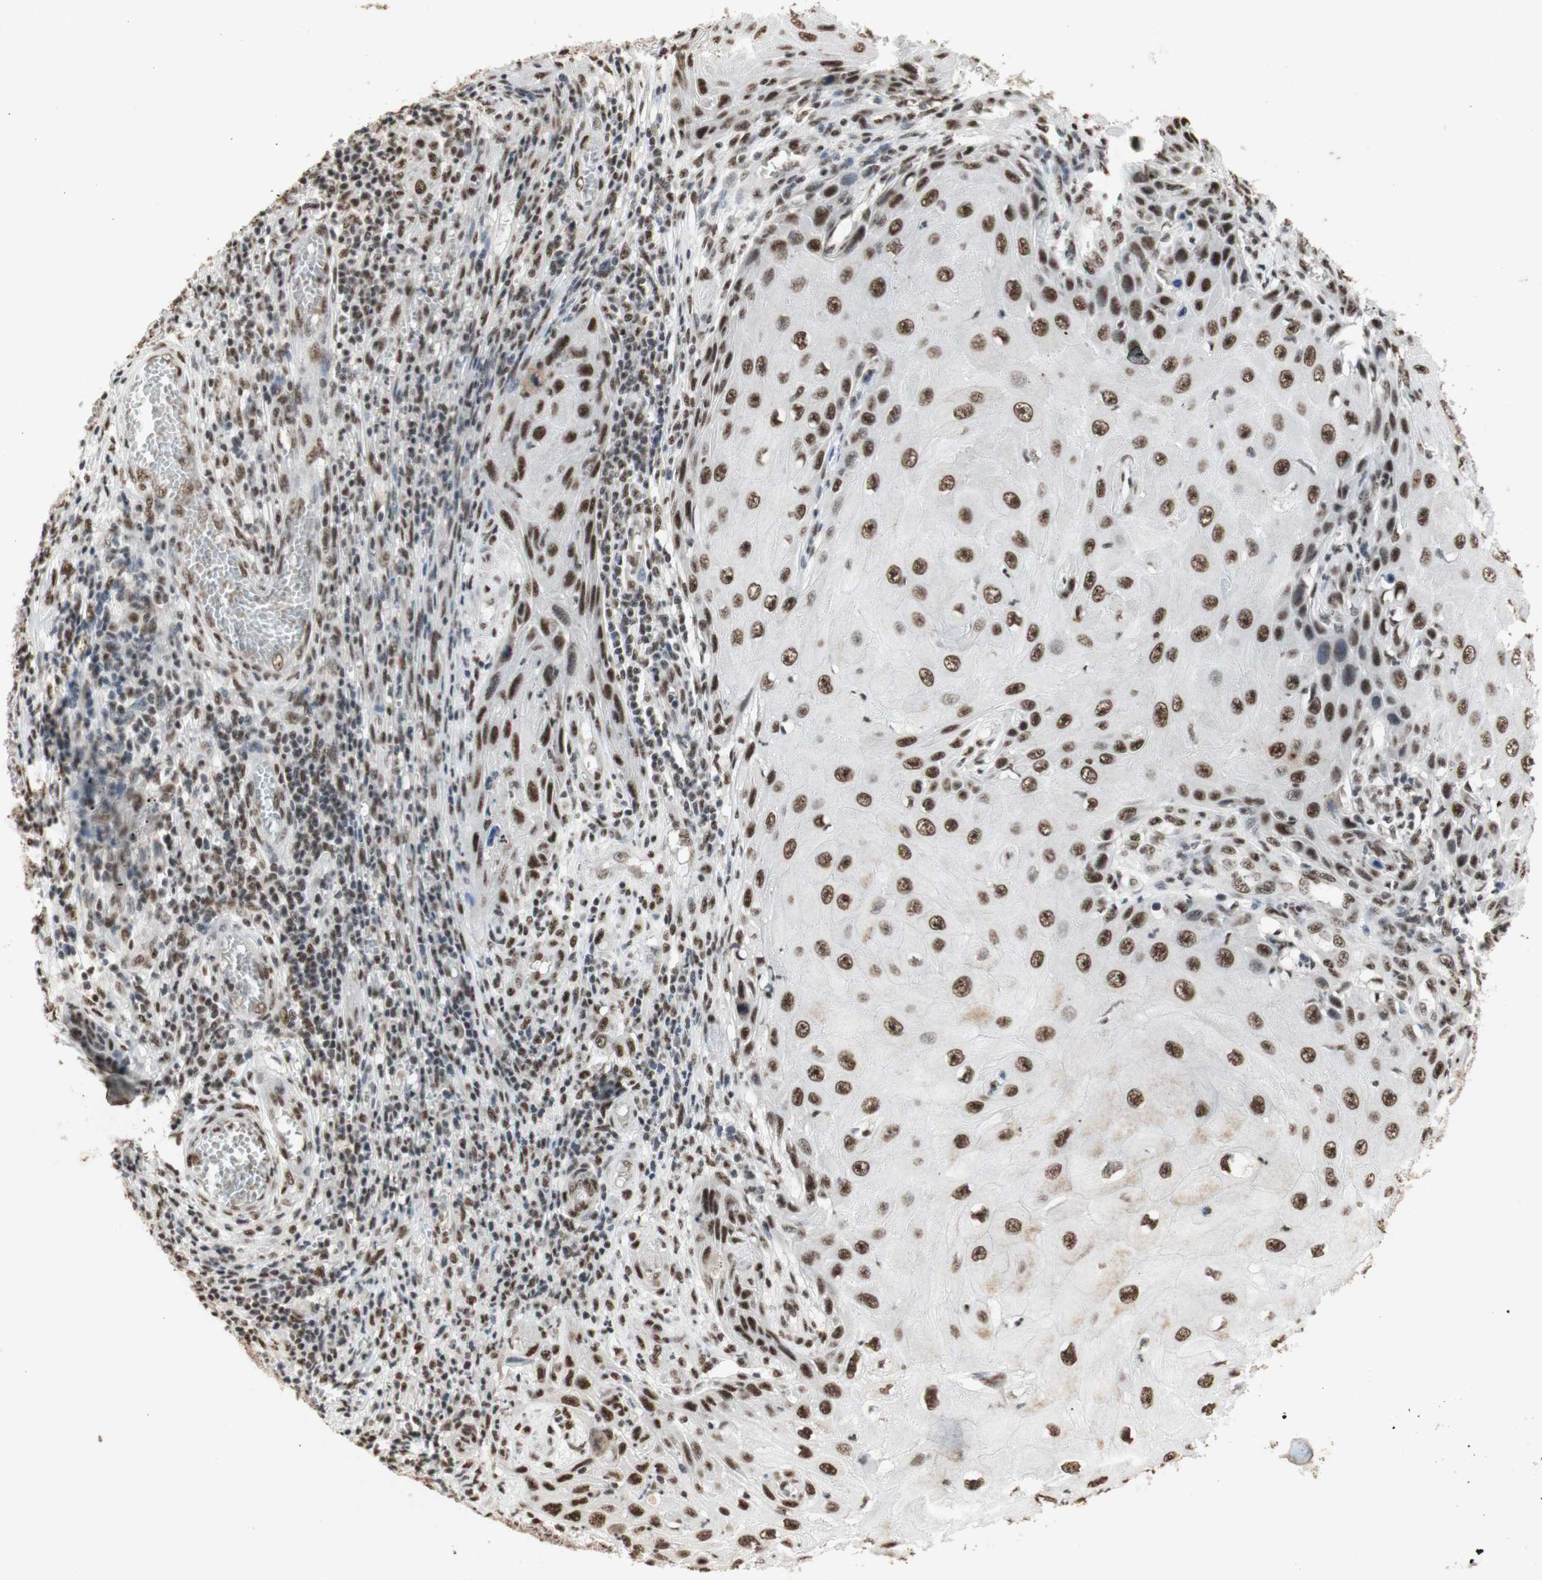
{"staining": {"intensity": "moderate", "quantity": ">75%", "location": "nuclear"}, "tissue": "skin cancer", "cell_type": "Tumor cells", "image_type": "cancer", "snomed": [{"axis": "morphology", "description": "Squamous cell carcinoma, NOS"}, {"axis": "topography", "description": "Skin"}], "caption": "A brown stain highlights moderate nuclear staining of a protein in human skin cancer (squamous cell carcinoma) tumor cells. (DAB IHC, brown staining for protein, blue staining for nuclei).", "gene": "SNRPB", "patient": {"sex": "female", "age": 73}}